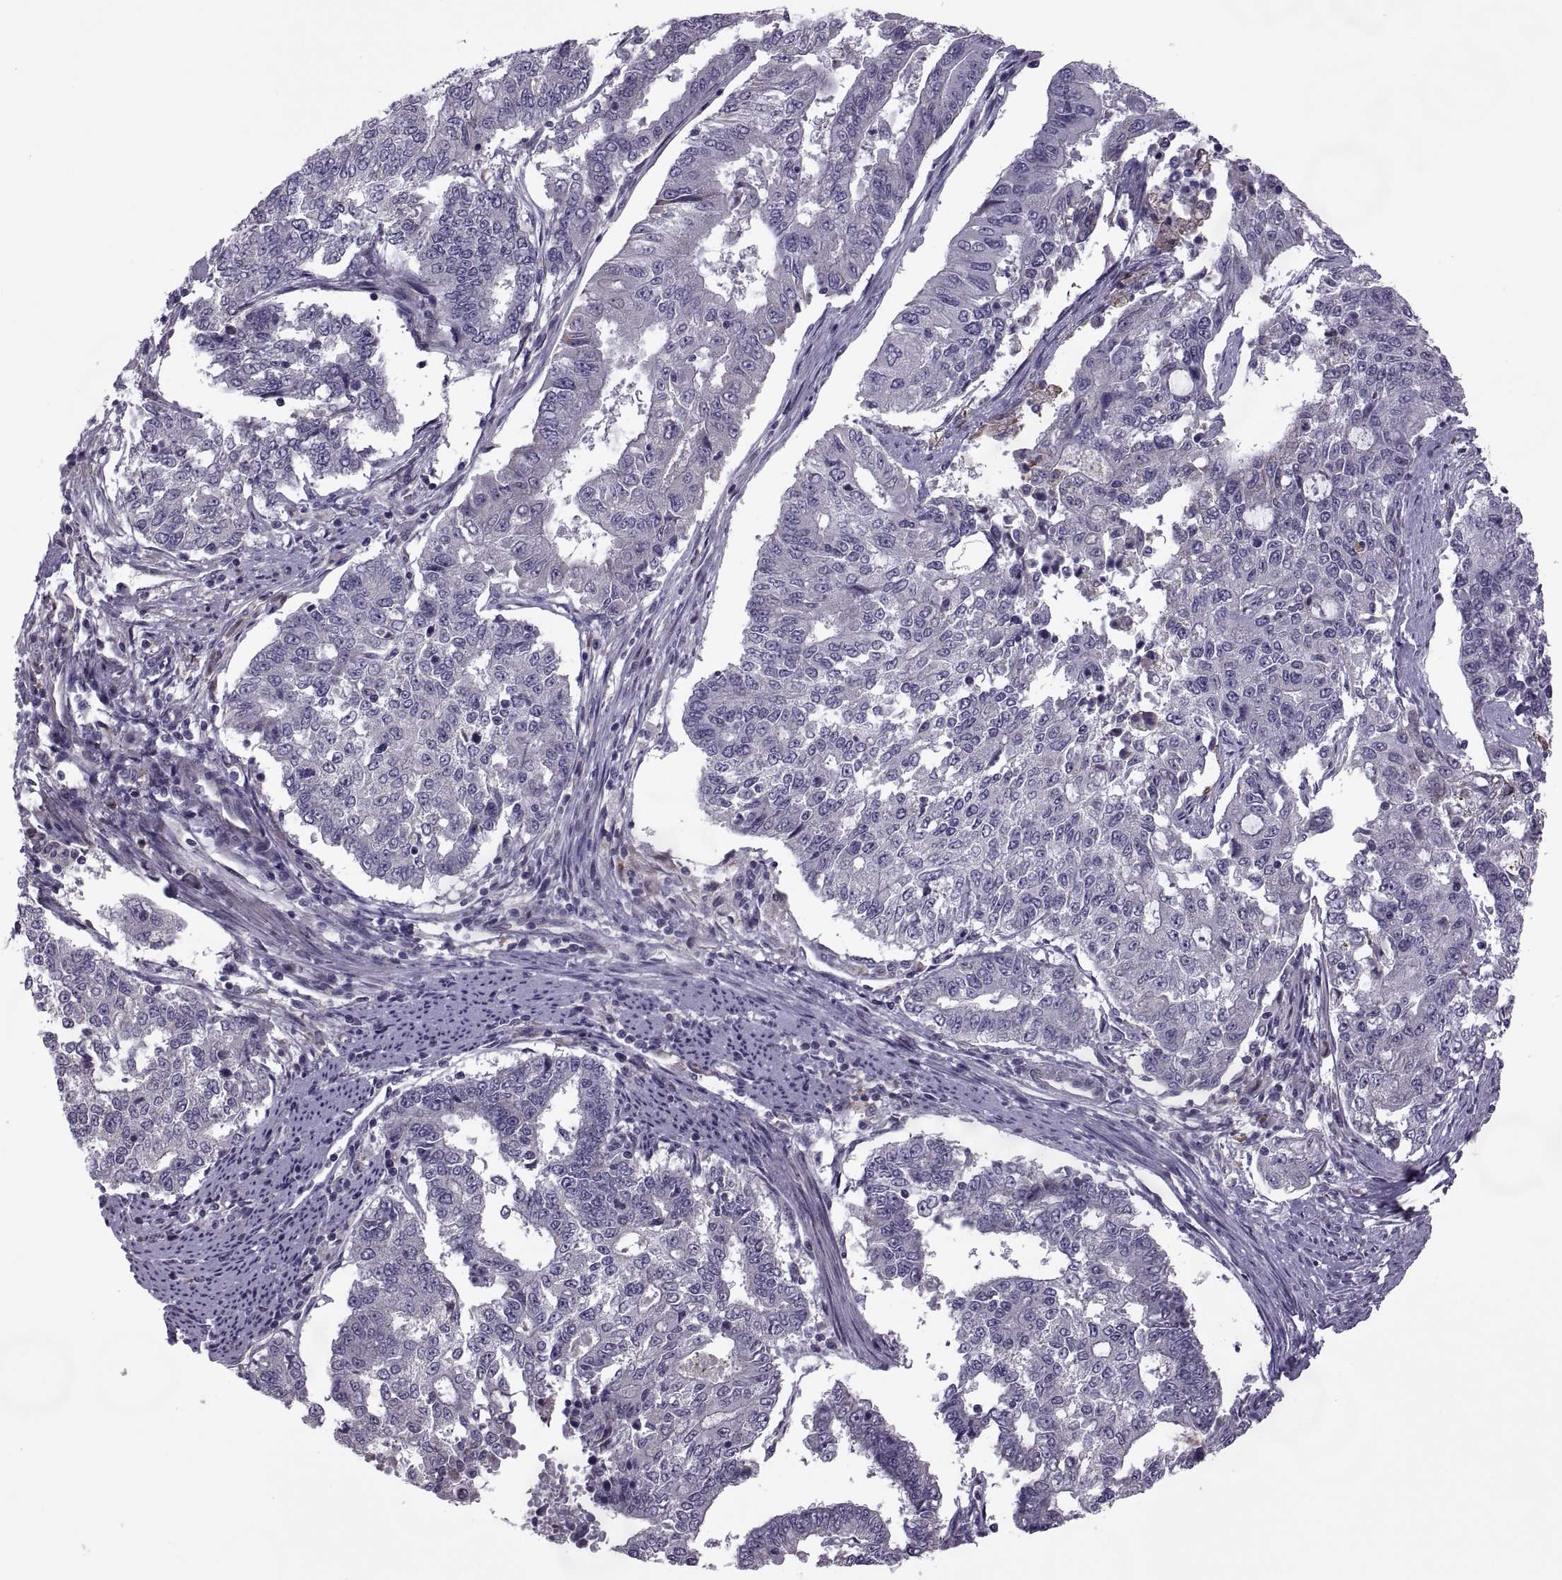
{"staining": {"intensity": "negative", "quantity": "none", "location": "none"}, "tissue": "endometrial cancer", "cell_type": "Tumor cells", "image_type": "cancer", "snomed": [{"axis": "morphology", "description": "Adenocarcinoma, NOS"}, {"axis": "topography", "description": "Uterus"}], "caption": "This is a photomicrograph of immunohistochemistry staining of endometrial adenocarcinoma, which shows no positivity in tumor cells.", "gene": "ODF3", "patient": {"sex": "female", "age": 59}}